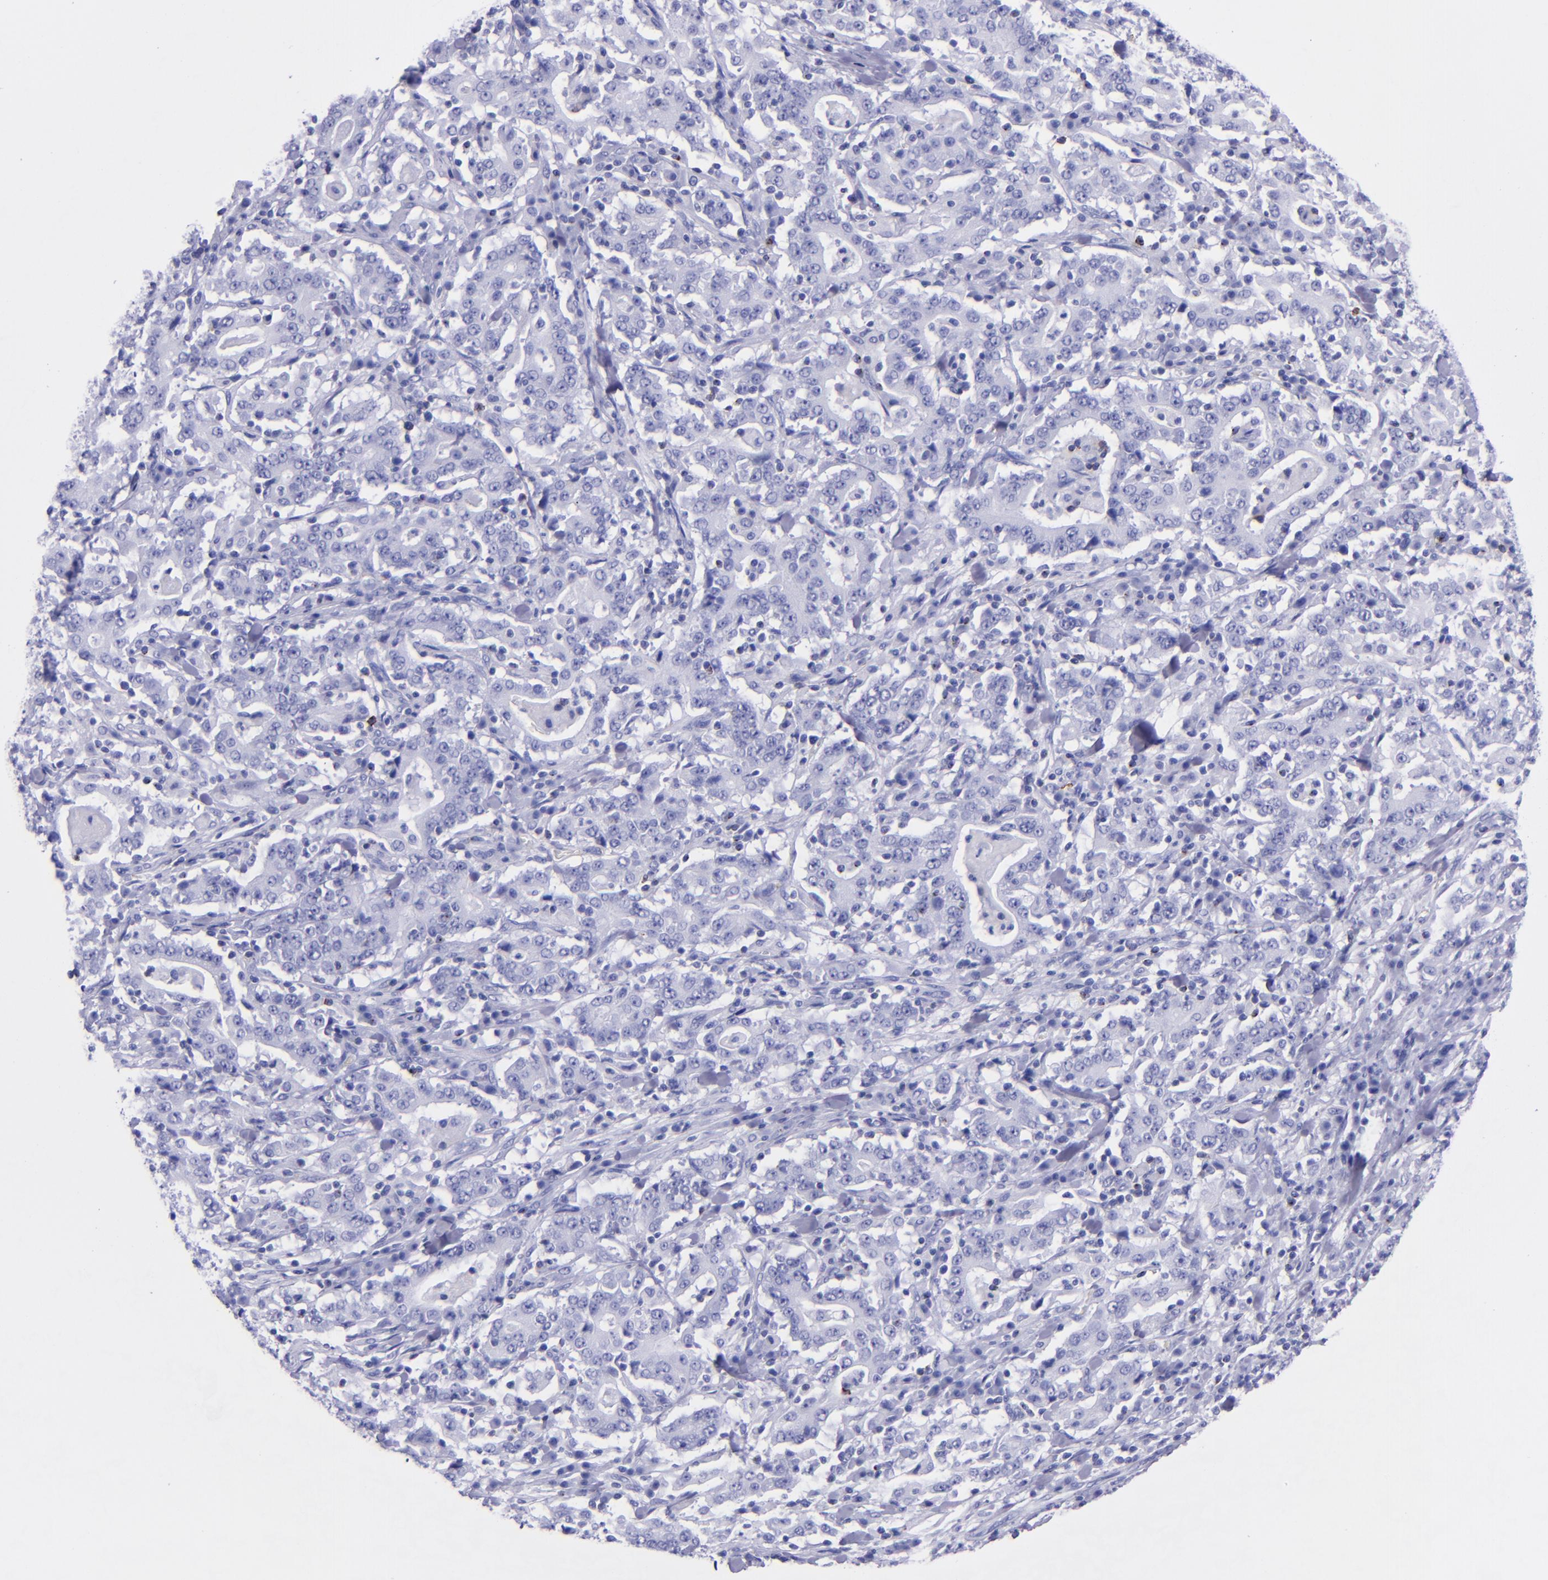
{"staining": {"intensity": "negative", "quantity": "none", "location": "none"}, "tissue": "stomach cancer", "cell_type": "Tumor cells", "image_type": "cancer", "snomed": [{"axis": "morphology", "description": "Normal tissue, NOS"}, {"axis": "morphology", "description": "Adenocarcinoma, NOS"}, {"axis": "topography", "description": "Stomach, upper"}, {"axis": "topography", "description": "Stomach"}], "caption": "This is an immunohistochemistry image of human adenocarcinoma (stomach). There is no positivity in tumor cells.", "gene": "LAG3", "patient": {"sex": "male", "age": 59}}